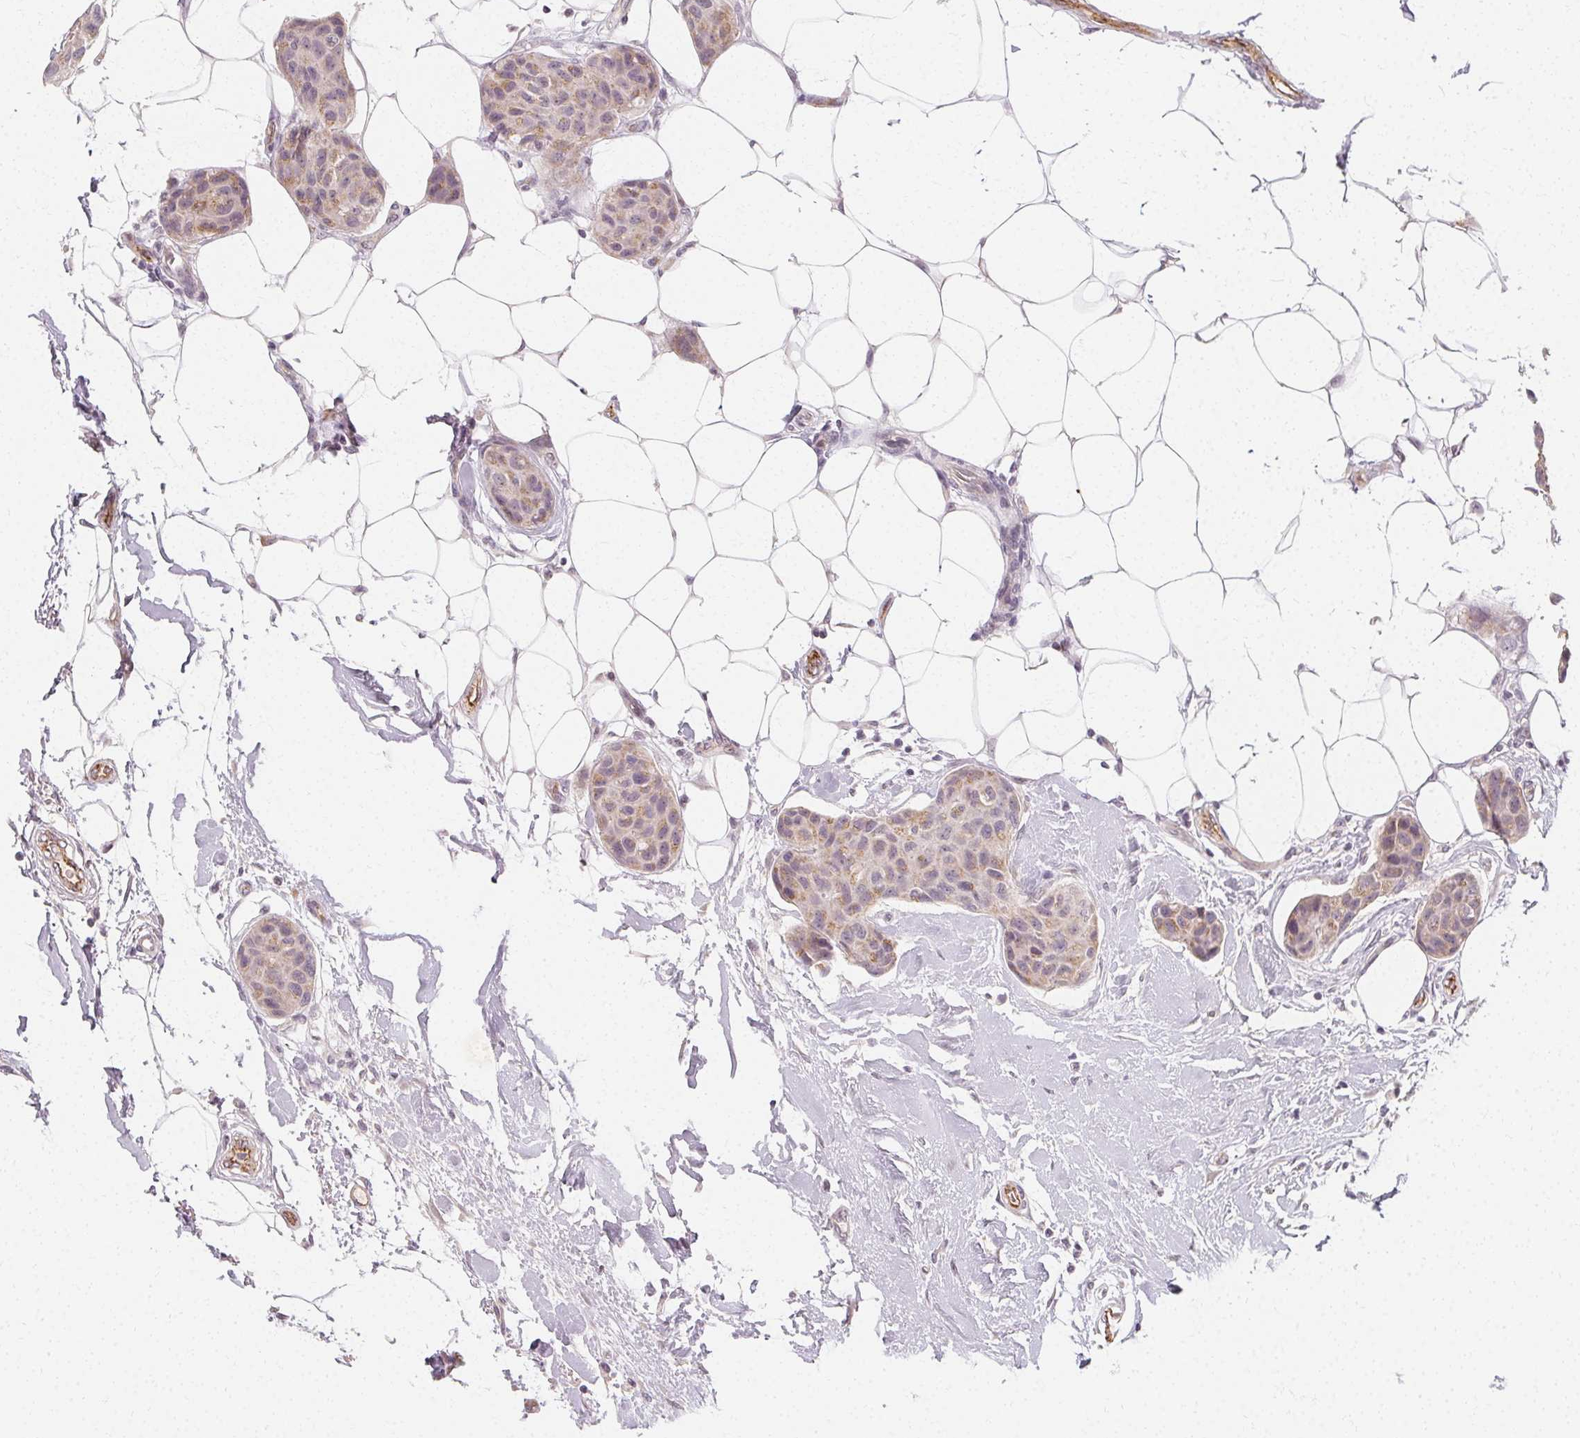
{"staining": {"intensity": "negative", "quantity": "none", "location": "none"}, "tissue": "breast cancer", "cell_type": "Tumor cells", "image_type": "cancer", "snomed": [{"axis": "morphology", "description": "Duct carcinoma"}, {"axis": "topography", "description": "Breast"}, {"axis": "topography", "description": "Lymph node"}], "caption": "Immunohistochemistry (IHC) of human intraductal carcinoma (breast) shows no positivity in tumor cells.", "gene": "CLCNKB", "patient": {"sex": "female", "age": 80}}